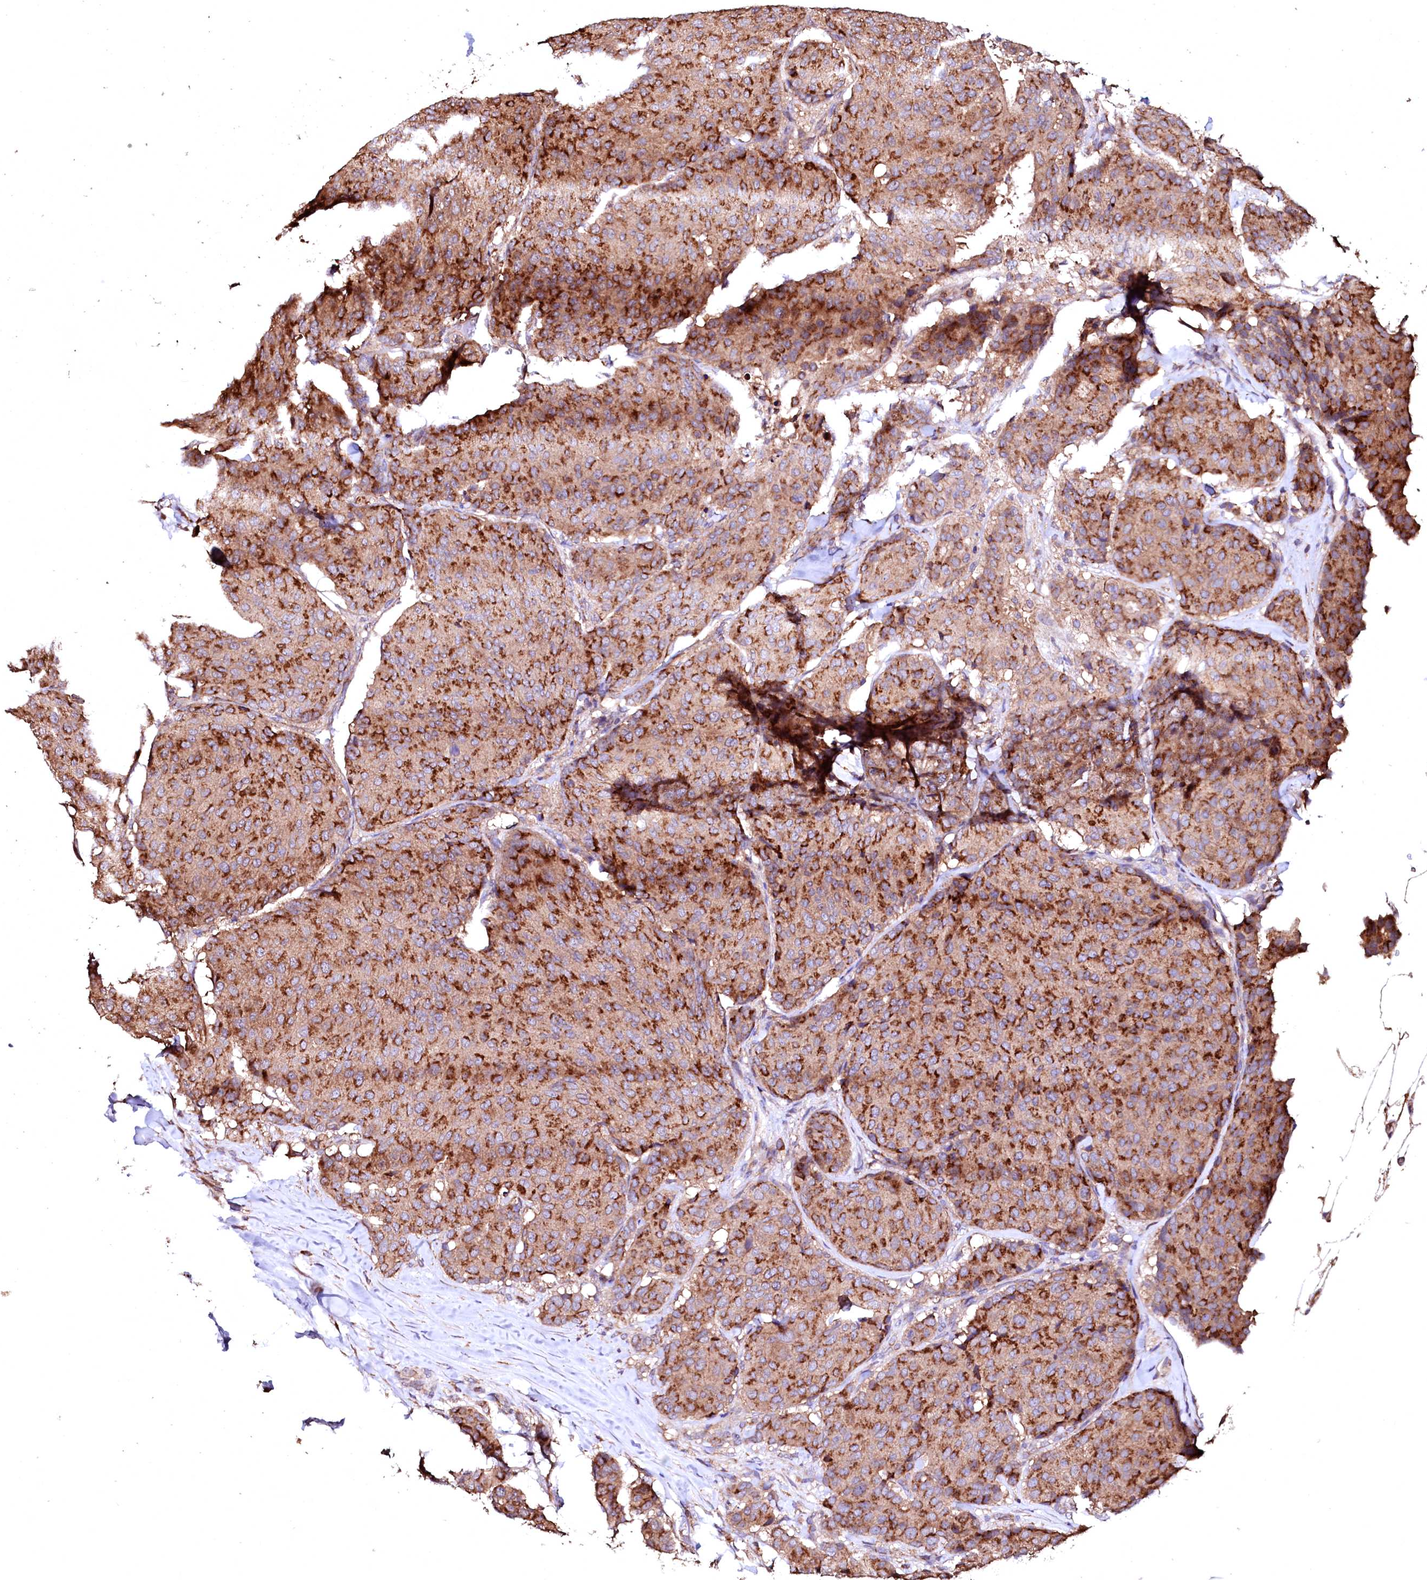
{"staining": {"intensity": "strong", "quantity": ">75%", "location": "cytoplasmic/membranous"}, "tissue": "breast cancer", "cell_type": "Tumor cells", "image_type": "cancer", "snomed": [{"axis": "morphology", "description": "Duct carcinoma"}, {"axis": "topography", "description": "Breast"}], "caption": "A high-resolution photomicrograph shows IHC staining of breast cancer (infiltrating ductal carcinoma), which demonstrates strong cytoplasmic/membranous positivity in approximately >75% of tumor cells.", "gene": "ST3GAL1", "patient": {"sex": "female", "age": 75}}